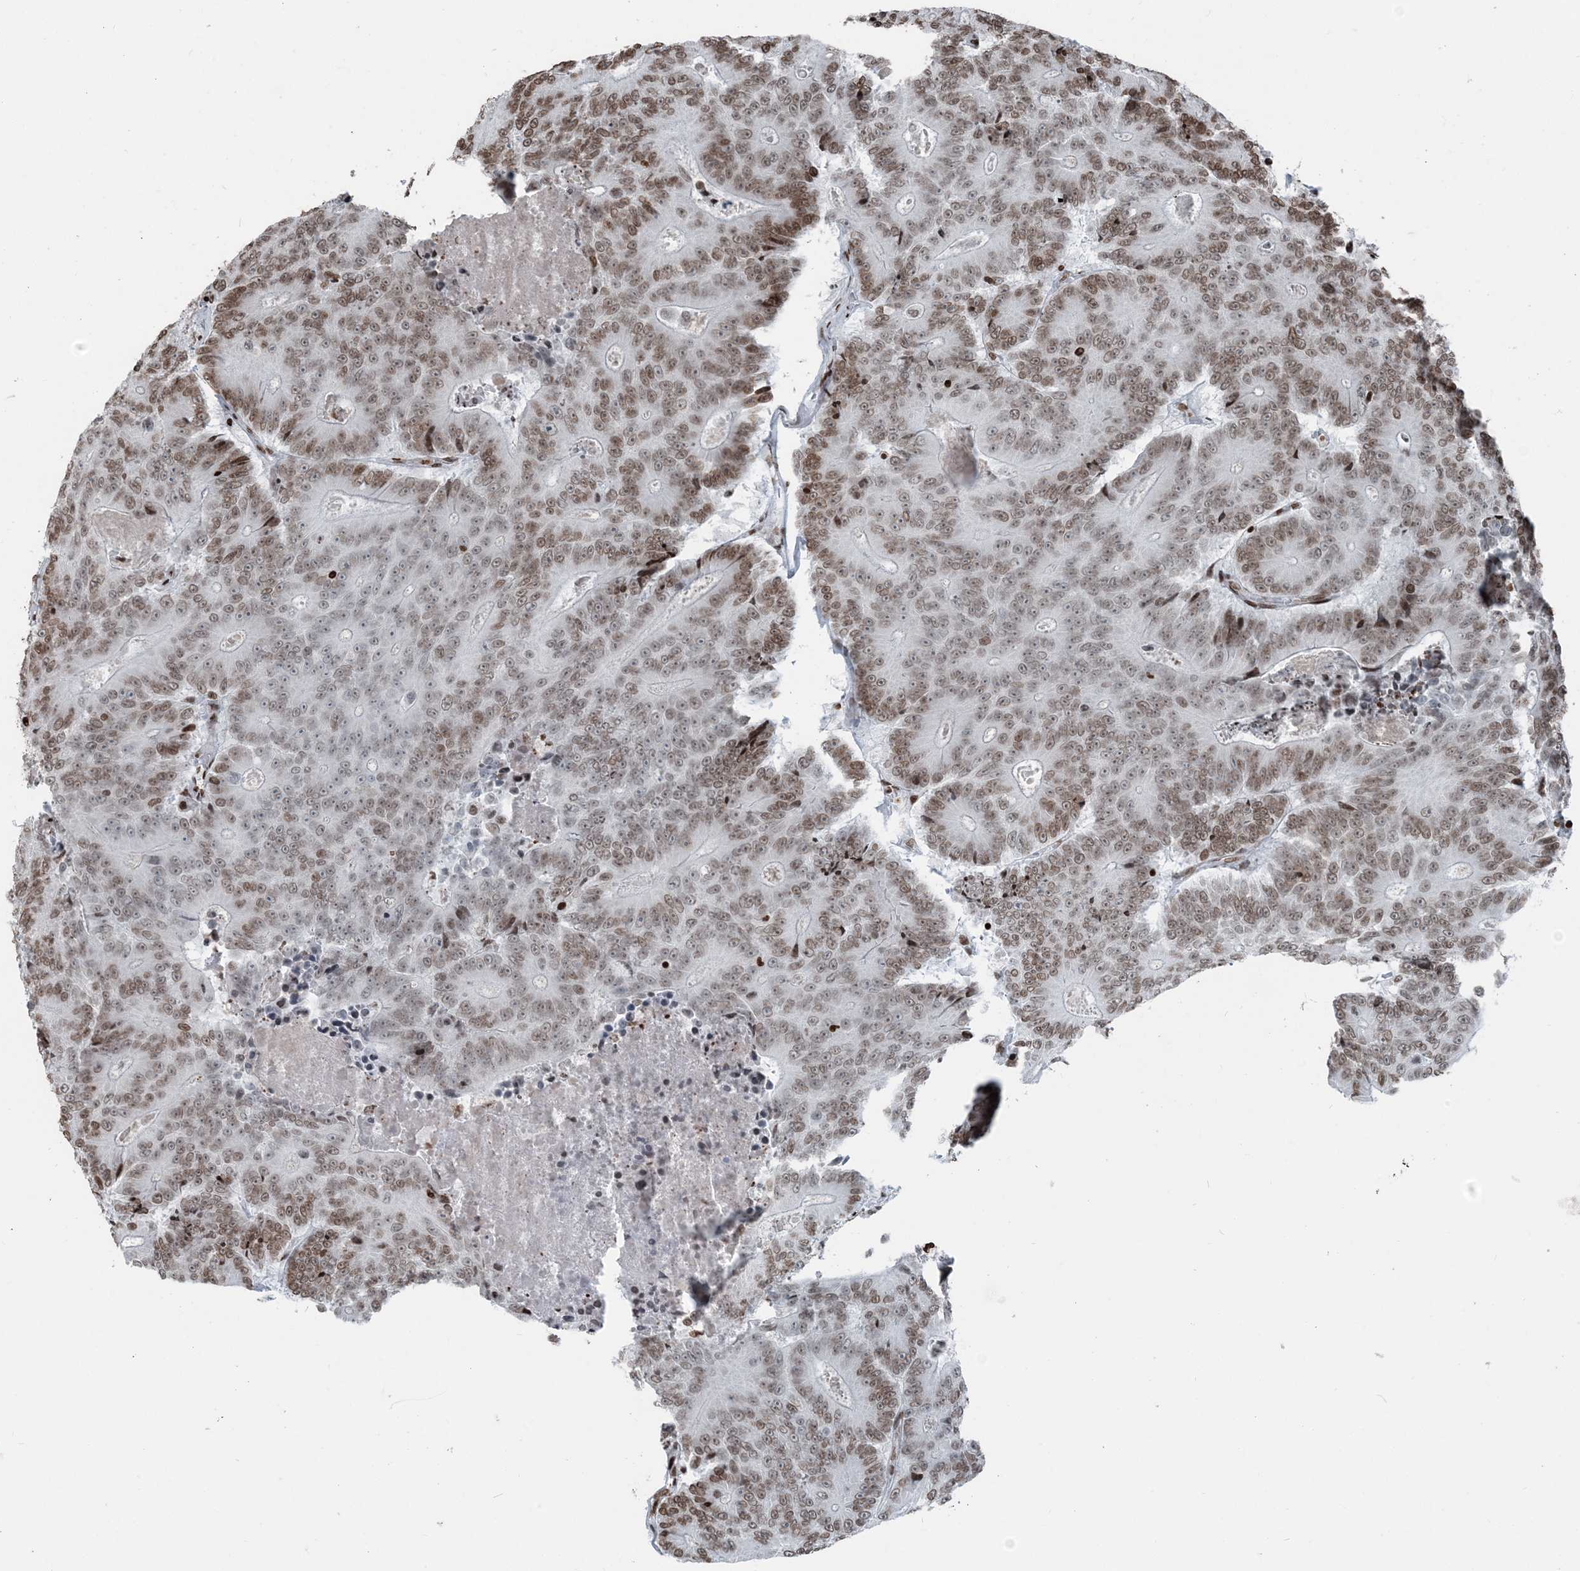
{"staining": {"intensity": "moderate", "quantity": ">75%", "location": "nuclear"}, "tissue": "colorectal cancer", "cell_type": "Tumor cells", "image_type": "cancer", "snomed": [{"axis": "morphology", "description": "Adenocarcinoma, NOS"}, {"axis": "topography", "description": "Colon"}], "caption": "Immunohistochemistry (IHC) of colorectal adenocarcinoma demonstrates medium levels of moderate nuclear expression in about >75% of tumor cells.", "gene": "H3-3B", "patient": {"sex": "male", "age": 83}}